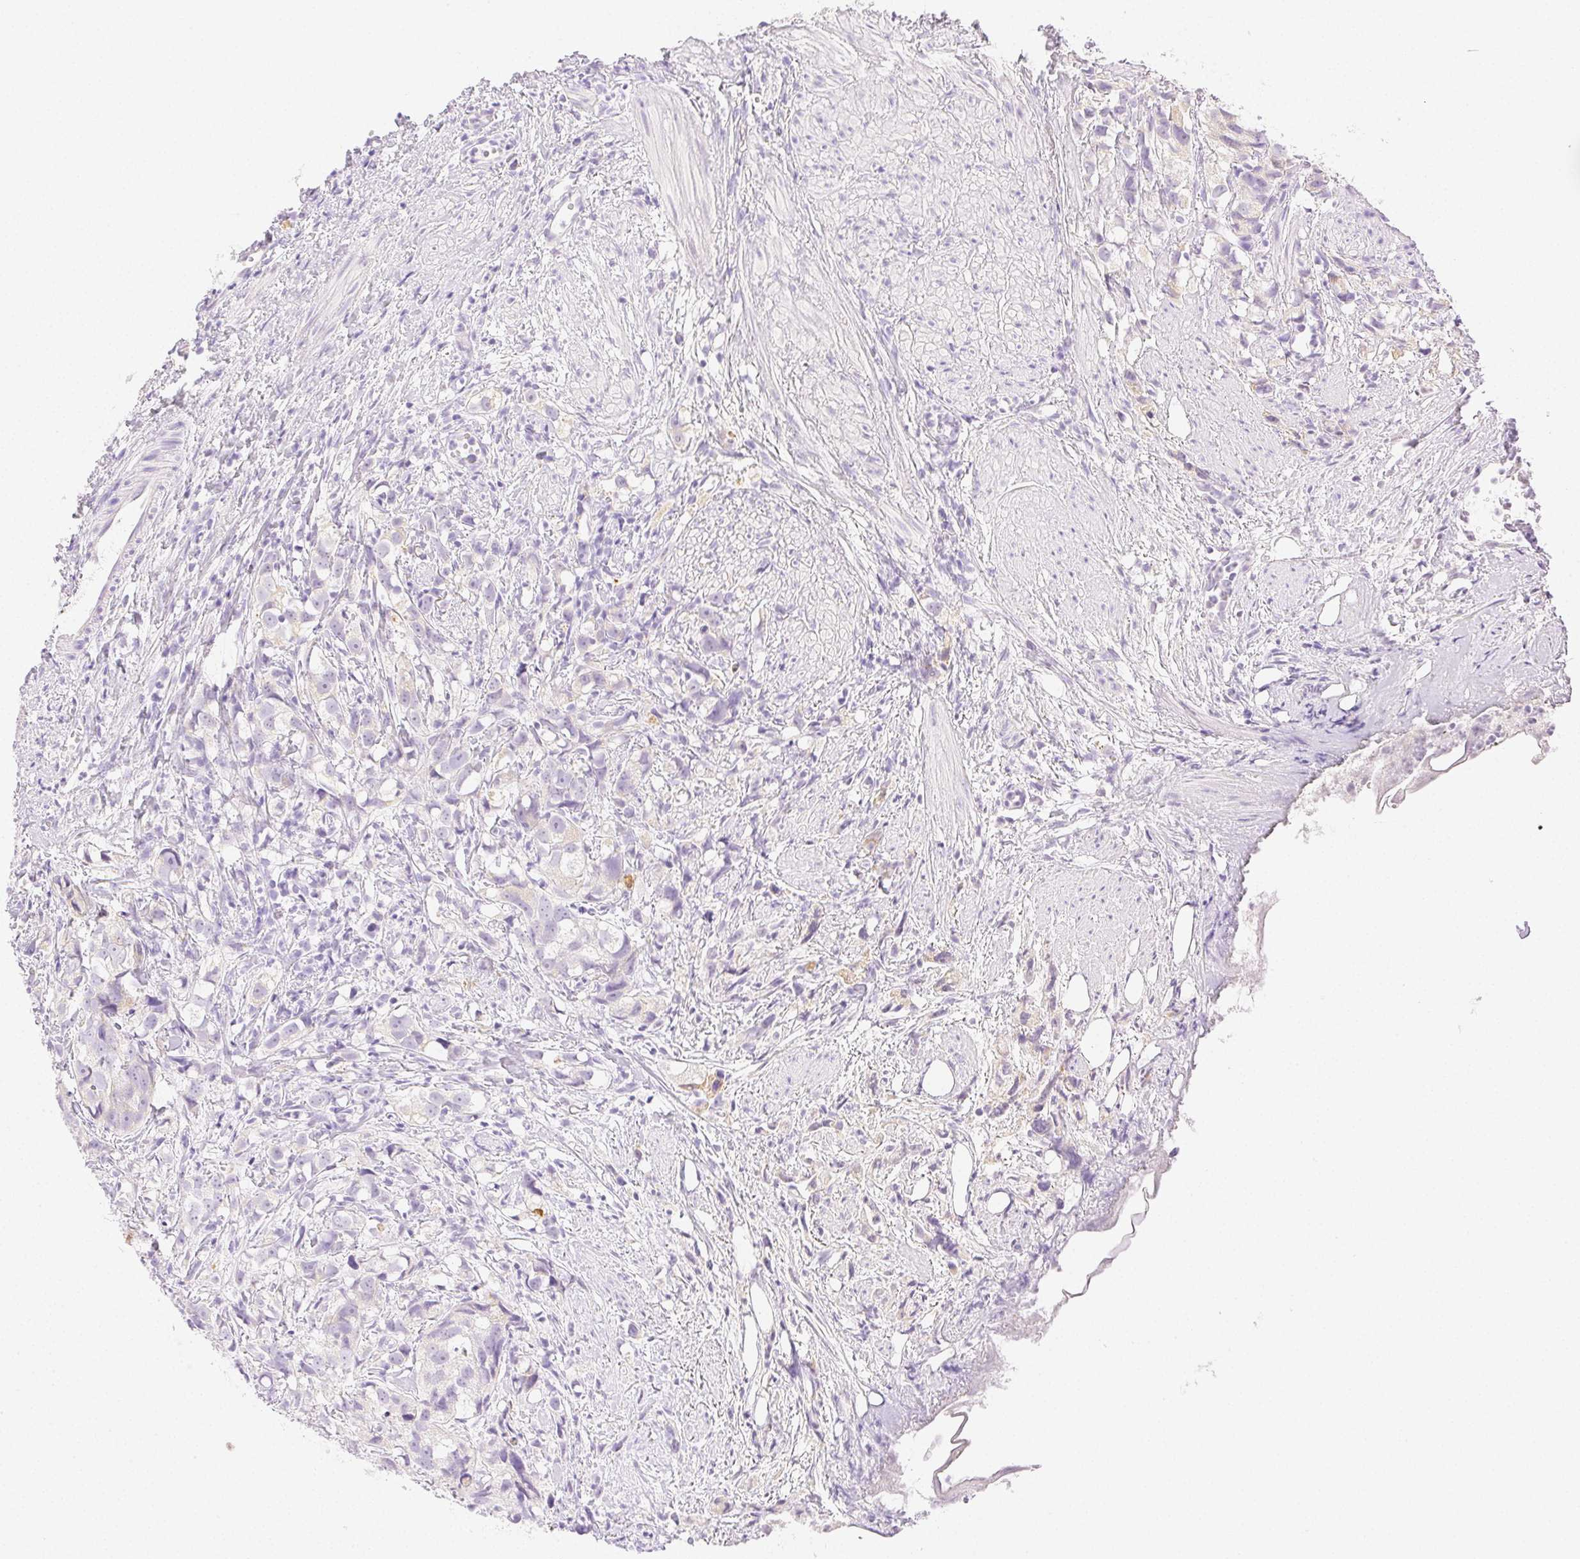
{"staining": {"intensity": "negative", "quantity": "none", "location": "none"}, "tissue": "prostate cancer", "cell_type": "Tumor cells", "image_type": "cancer", "snomed": [{"axis": "morphology", "description": "Adenocarcinoma, High grade"}, {"axis": "topography", "description": "Prostate"}], "caption": "IHC histopathology image of prostate cancer stained for a protein (brown), which reveals no positivity in tumor cells. (Stains: DAB (3,3'-diaminobenzidine) immunohistochemistry with hematoxylin counter stain, Microscopy: brightfield microscopy at high magnification).", "gene": "SPACA4", "patient": {"sex": "male", "age": 68}}